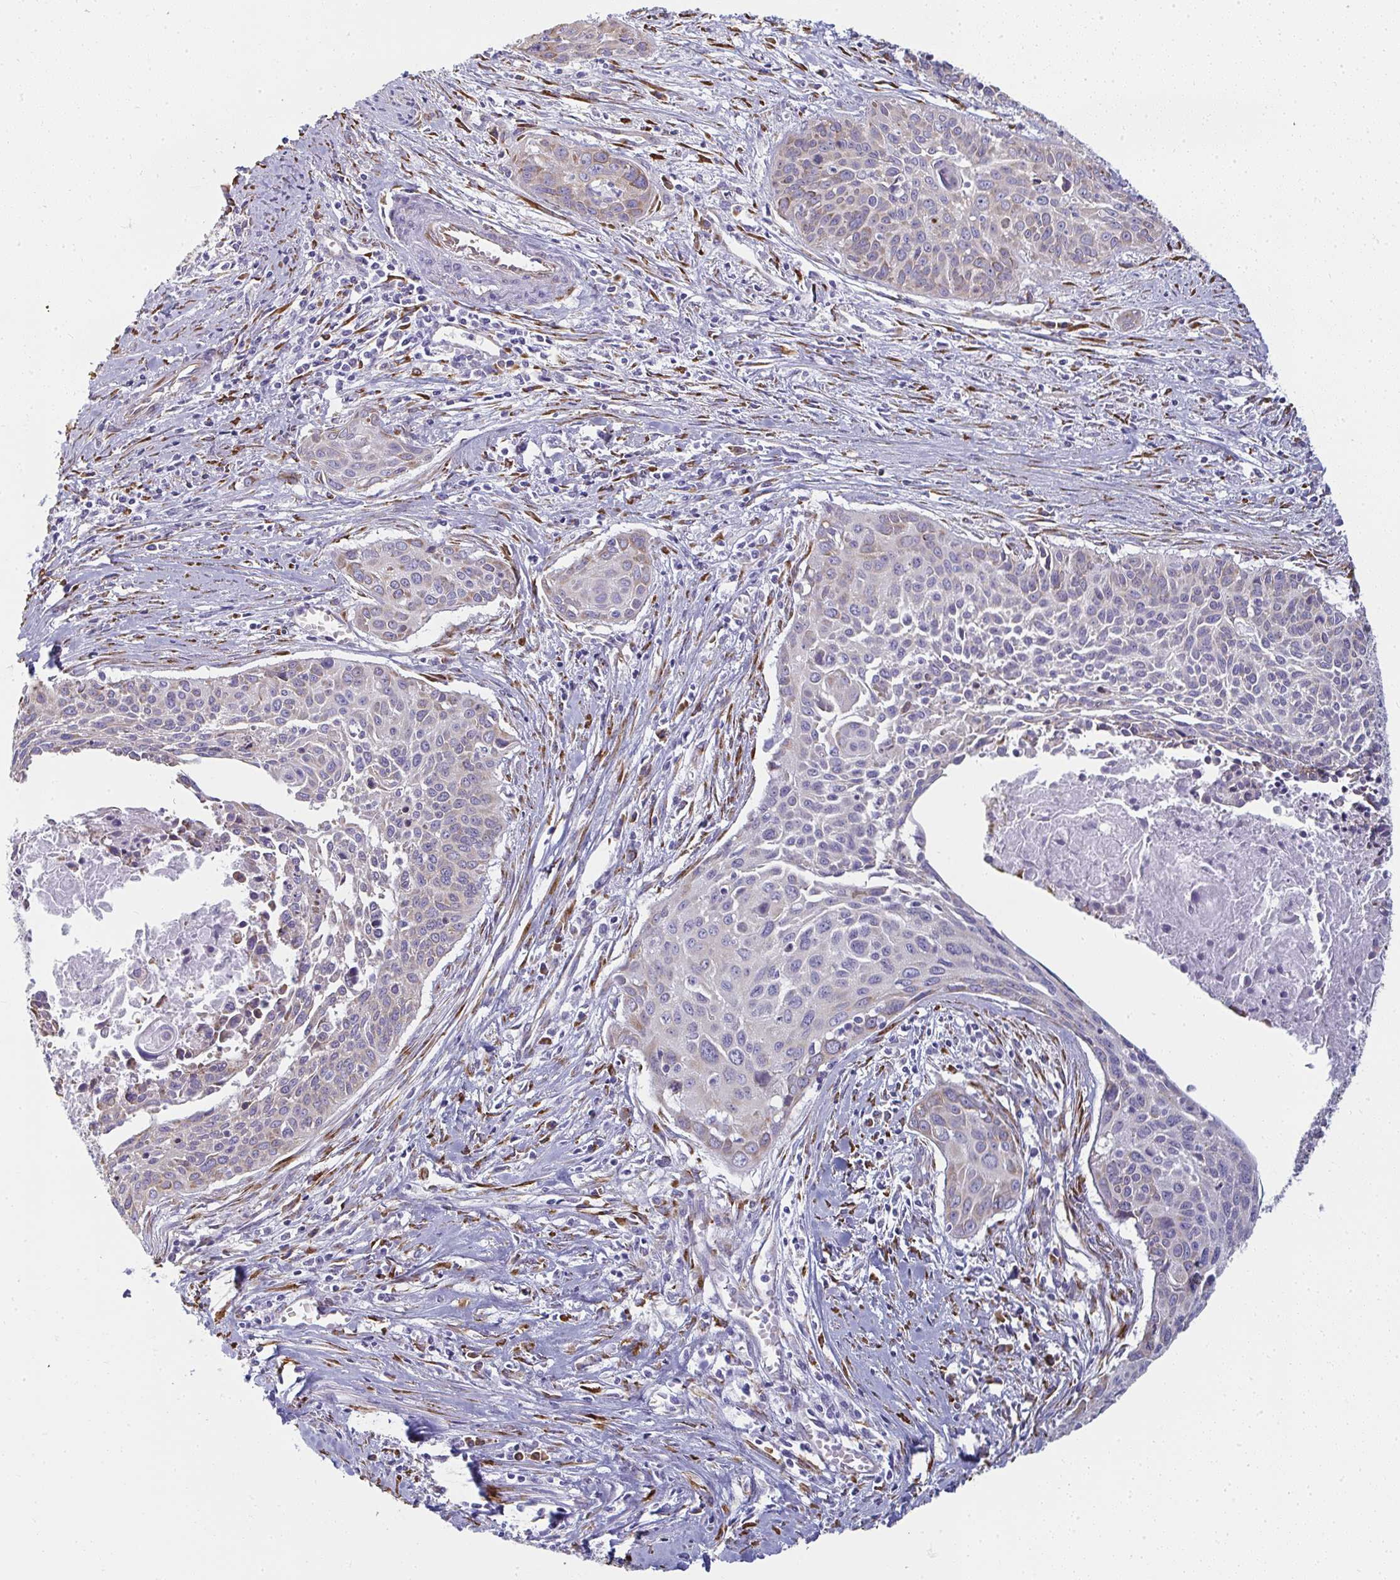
{"staining": {"intensity": "weak", "quantity": "<25%", "location": "cytoplasmic/membranous"}, "tissue": "cervical cancer", "cell_type": "Tumor cells", "image_type": "cancer", "snomed": [{"axis": "morphology", "description": "Squamous cell carcinoma, NOS"}, {"axis": "topography", "description": "Cervix"}], "caption": "Cervical squamous cell carcinoma stained for a protein using immunohistochemistry (IHC) reveals no expression tumor cells.", "gene": "SHROOM1", "patient": {"sex": "female", "age": 55}}